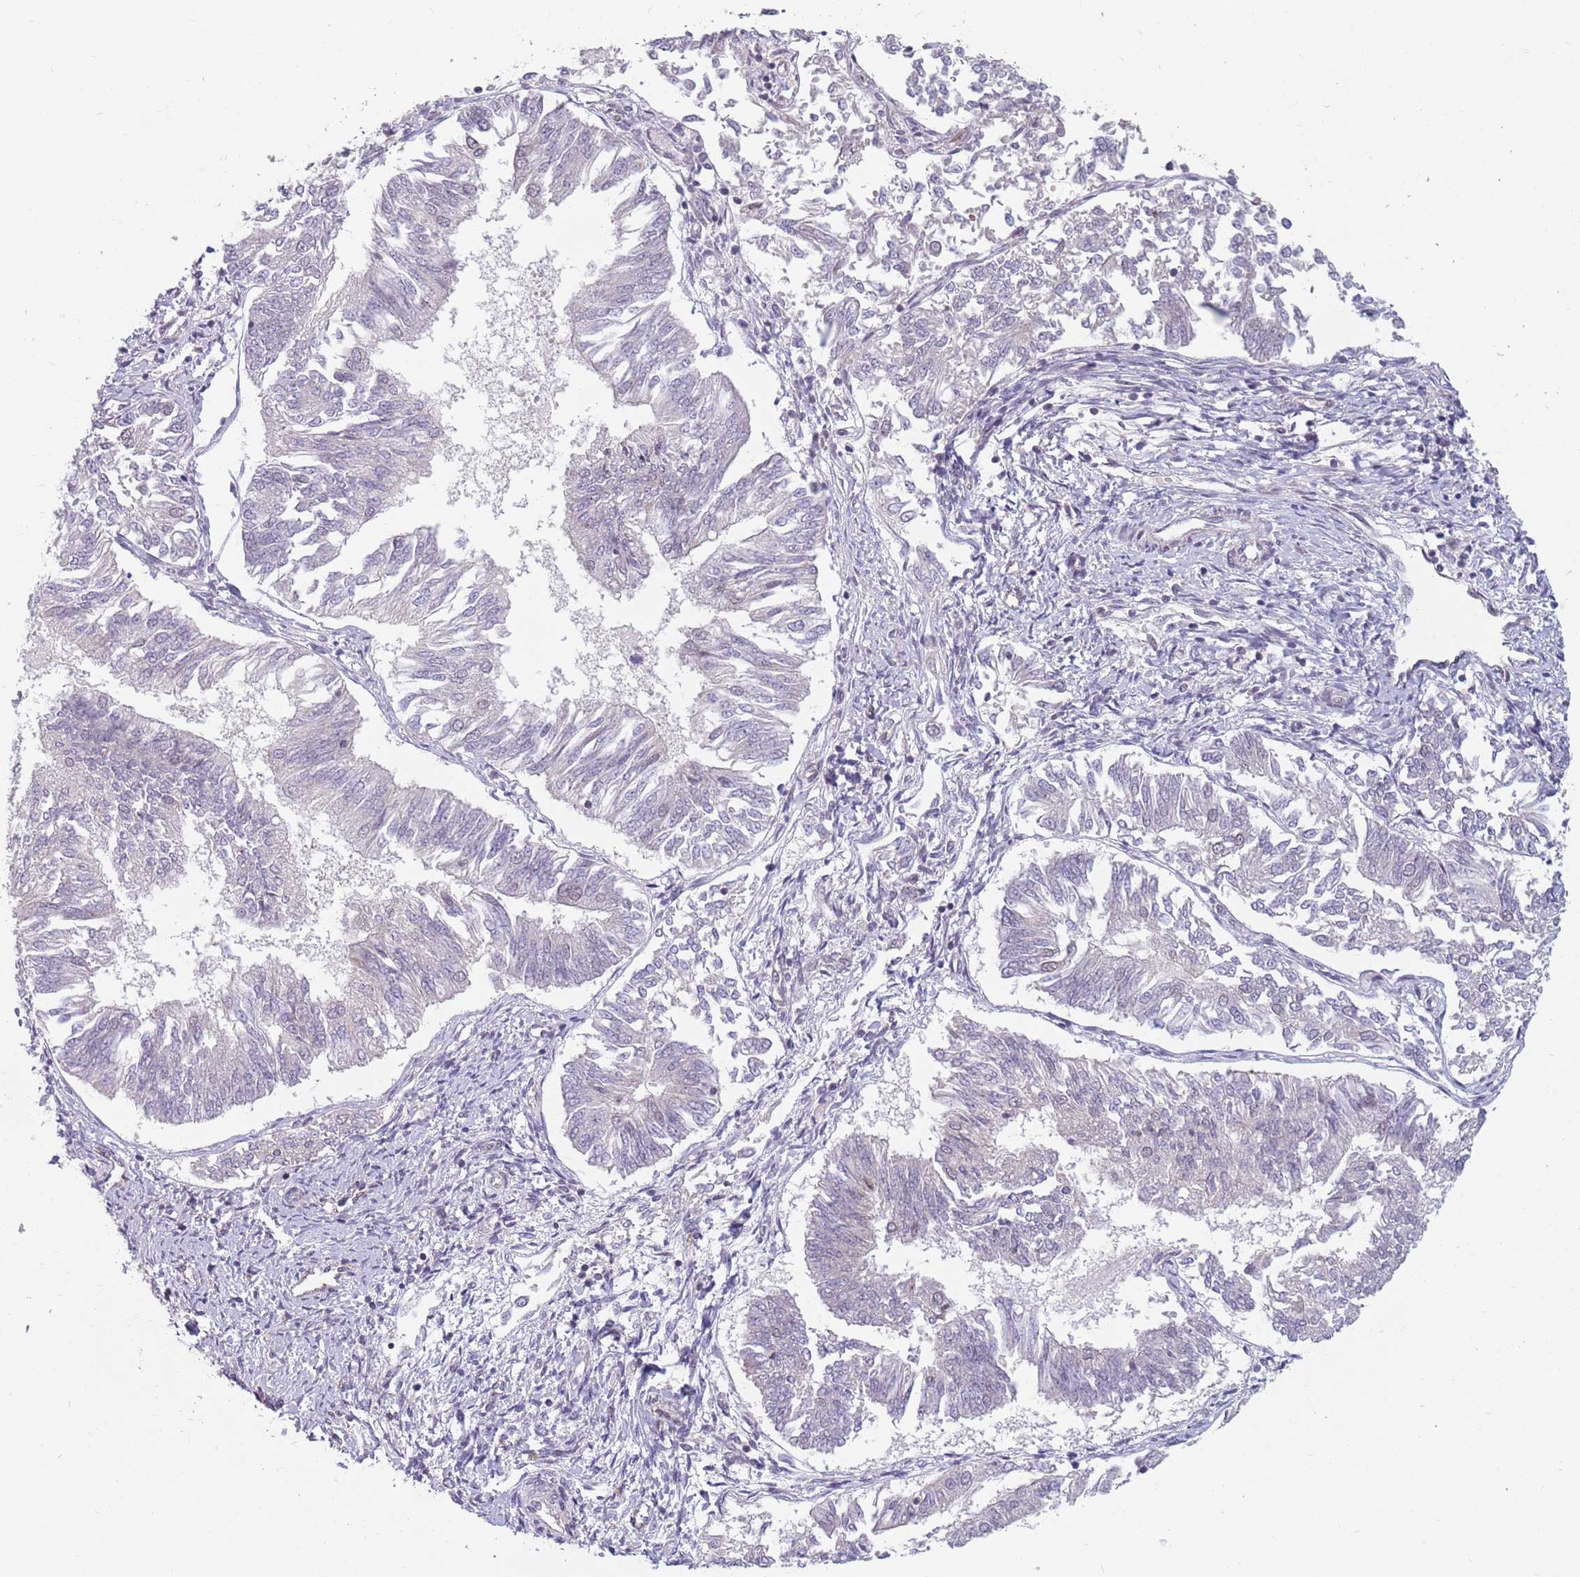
{"staining": {"intensity": "negative", "quantity": "none", "location": "none"}, "tissue": "endometrial cancer", "cell_type": "Tumor cells", "image_type": "cancer", "snomed": [{"axis": "morphology", "description": "Adenocarcinoma, NOS"}, {"axis": "topography", "description": "Endometrium"}], "caption": "The photomicrograph displays no significant expression in tumor cells of endometrial cancer.", "gene": "ZNF574", "patient": {"sex": "female", "age": 58}}